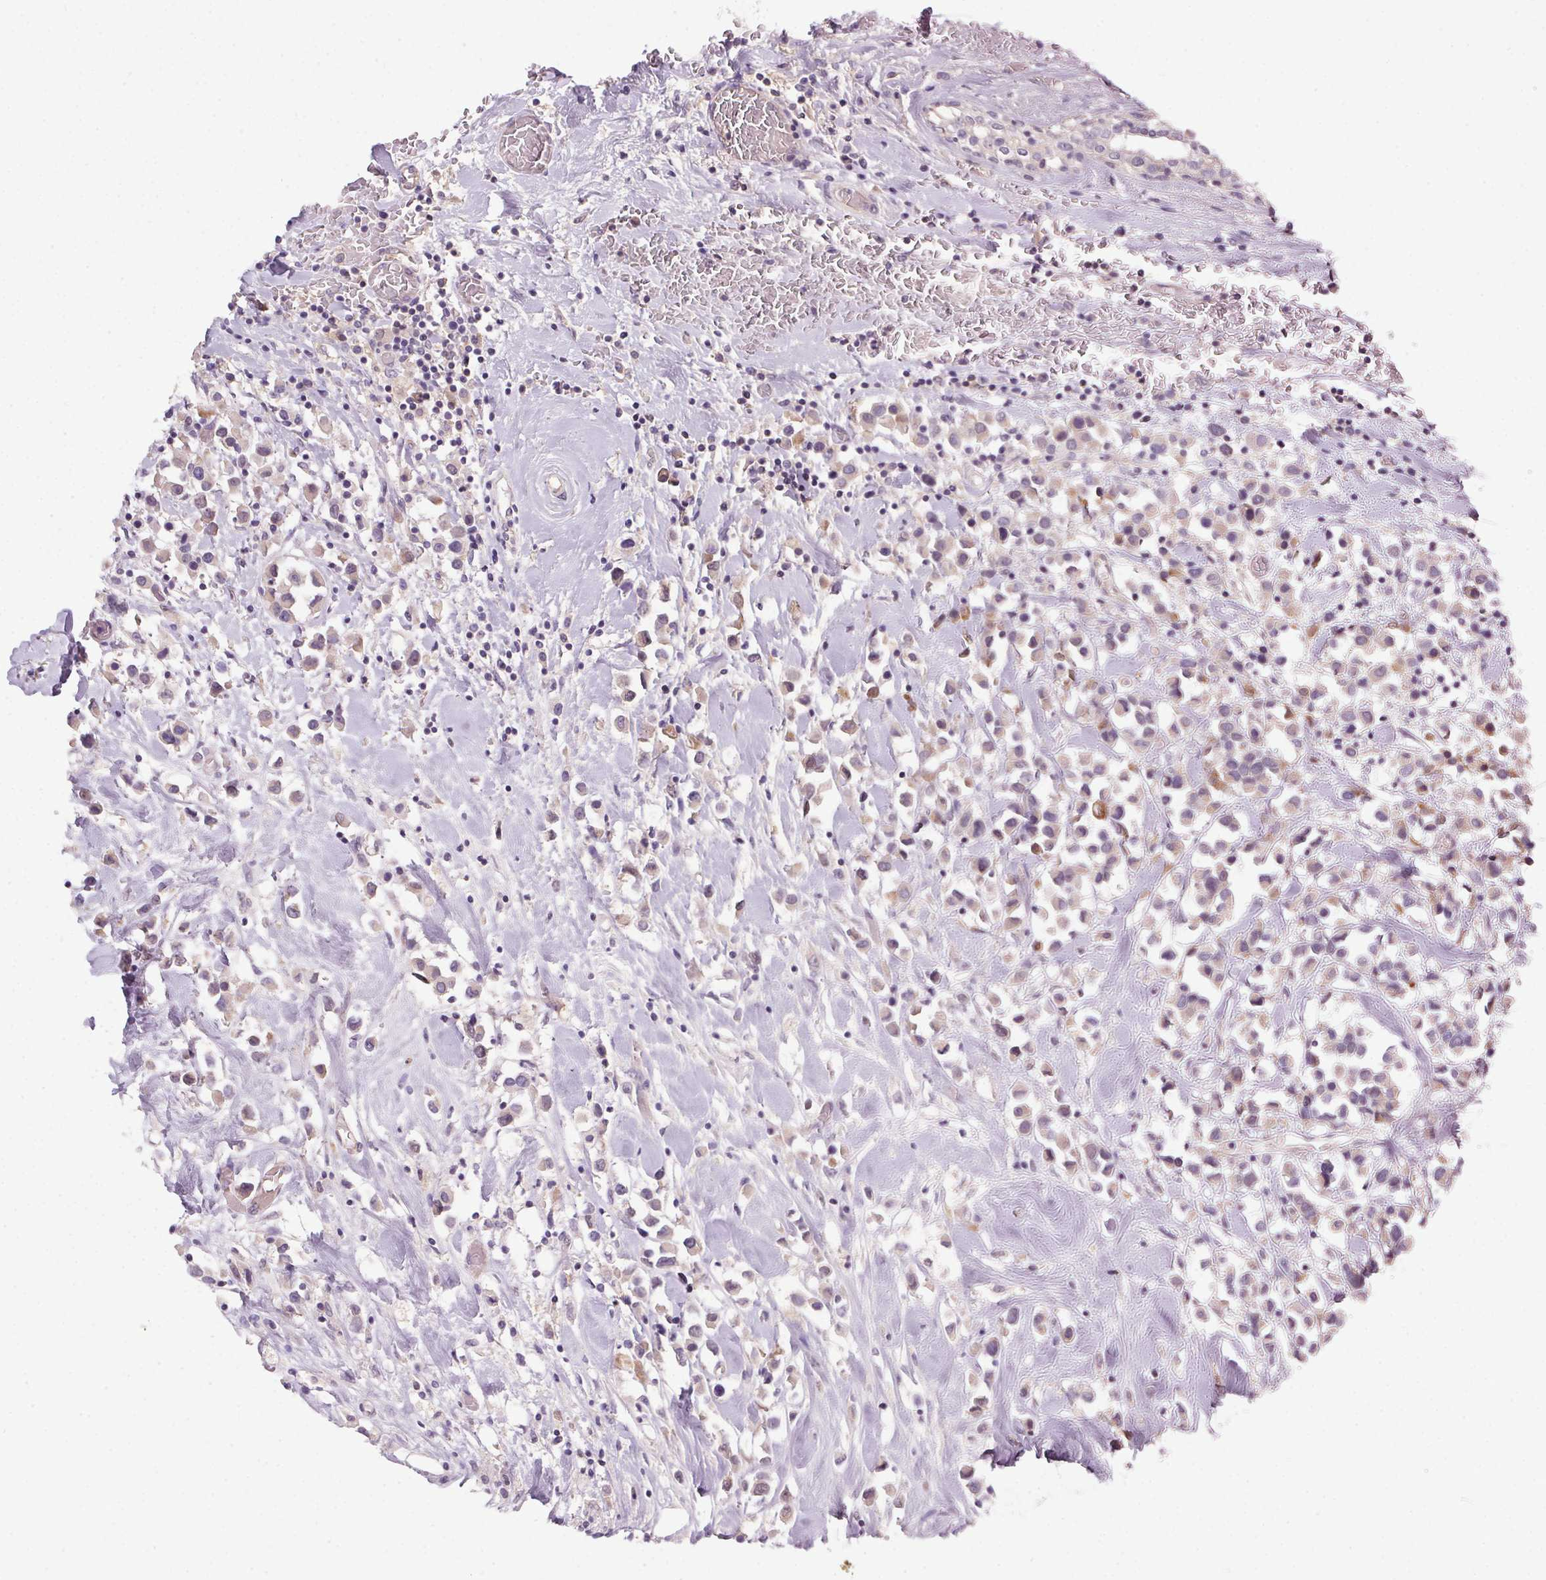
{"staining": {"intensity": "weak", "quantity": "25%-75%", "location": "cytoplasmic/membranous"}, "tissue": "breast cancer", "cell_type": "Tumor cells", "image_type": "cancer", "snomed": [{"axis": "morphology", "description": "Duct carcinoma"}, {"axis": "topography", "description": "Breast"}], "caption": "Immunohistochemistry of human breast cancer exhibits low levels of weak cytoplasmic/membranous positivity in about 25%-75% of tumor cells.", "gene": "APOC4", "patient": {"sex": "female", "age": 61}}